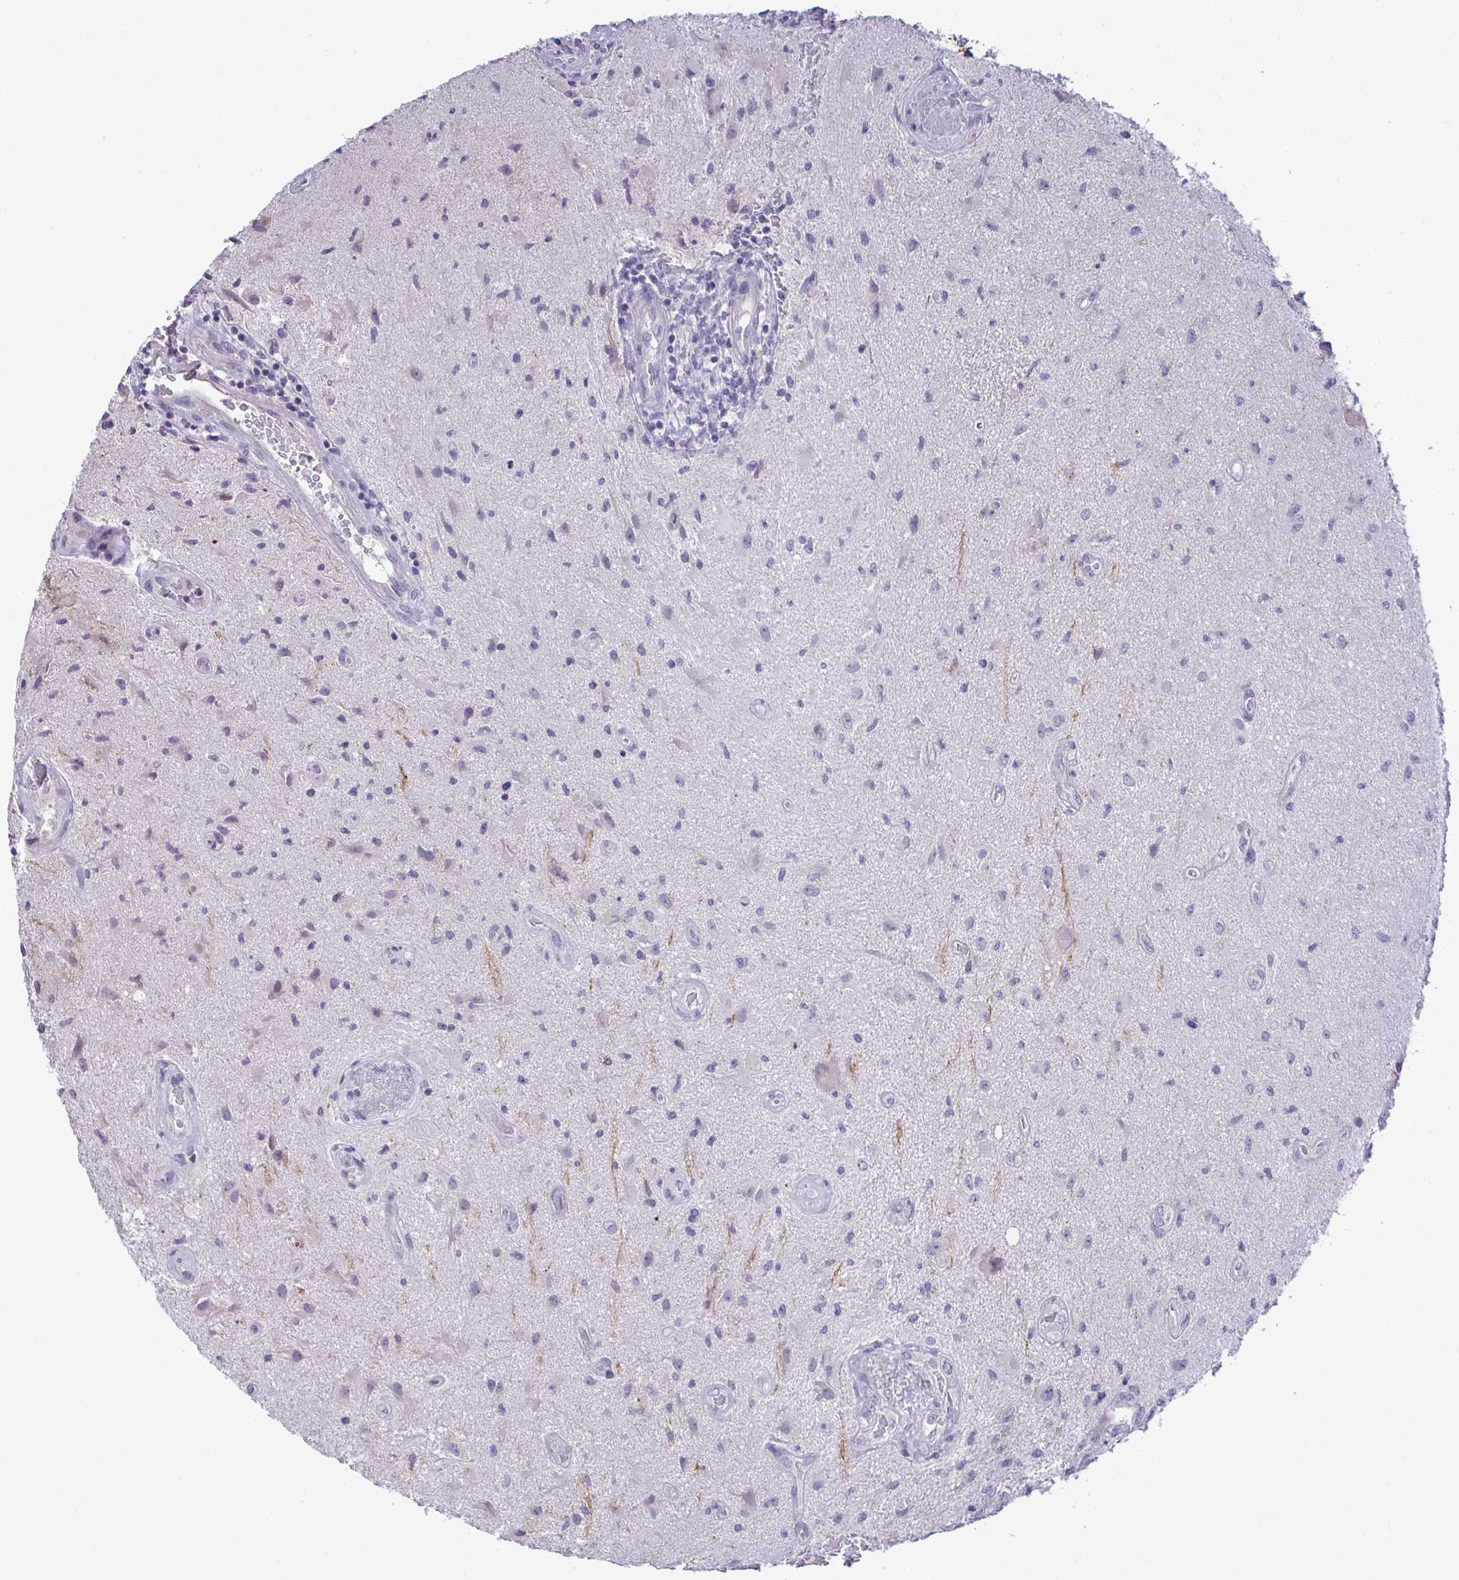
{"staining": {"intensity": "negative", "quantity": "none", "location": "none"}, "tissue": "glioma", "cell_type": "Tumor cells", "image_type": "cancer", "snomed": [{"axis": "morphology", "description": "Glioma, malignant, High grade"}, {"axis": "topography", "description": "Brain"}], "caption": "IHC micrograph of human glioma stained for a protein (brown), which exhibits no positivity in tumor cells.", "gene": "PIGK", "patient": {"sex": "male", "age": 67}}